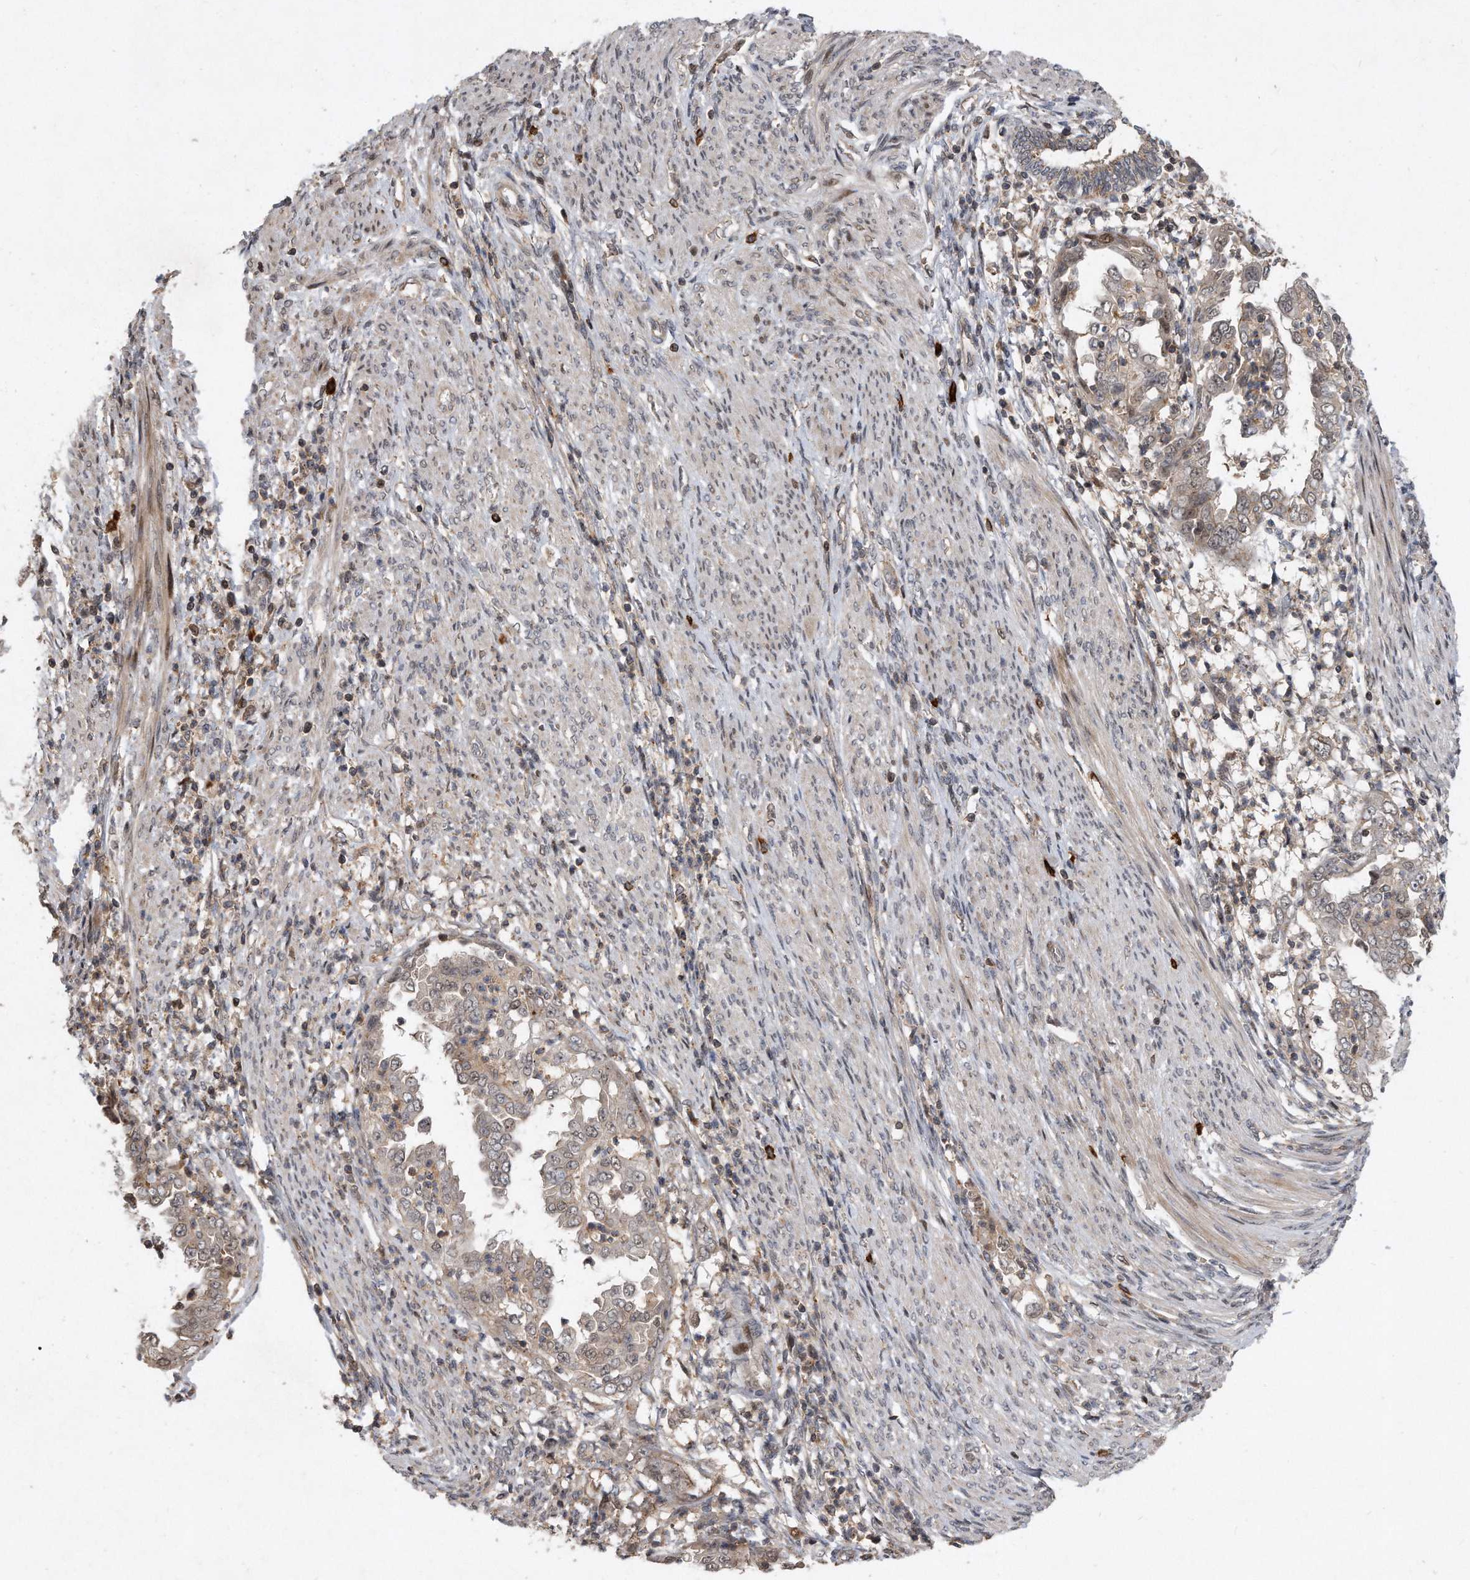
{"staining": {"intensity": "weak", "quantity": "25%-75%", "location": "cytoplasmic/membranous"}, "tissue": "endometrial cancer", "cell_type": "Tumor cells", "image_type": "cancer", "snomed": [{"axis": "morphology", "description": "Adenocarcinoma, NOS"}, {"axis": "topography", "description": "Endometrium"}], "caption": "This is a photomicrograph of immunohistochemistry staining of endometrial cancer (adenocarcinoma), which shows weak staining in the cytoplasmic/membranous of tumor cells.", "gene": "PGBD2", "patient": {"sex": "female", "age": 85}}